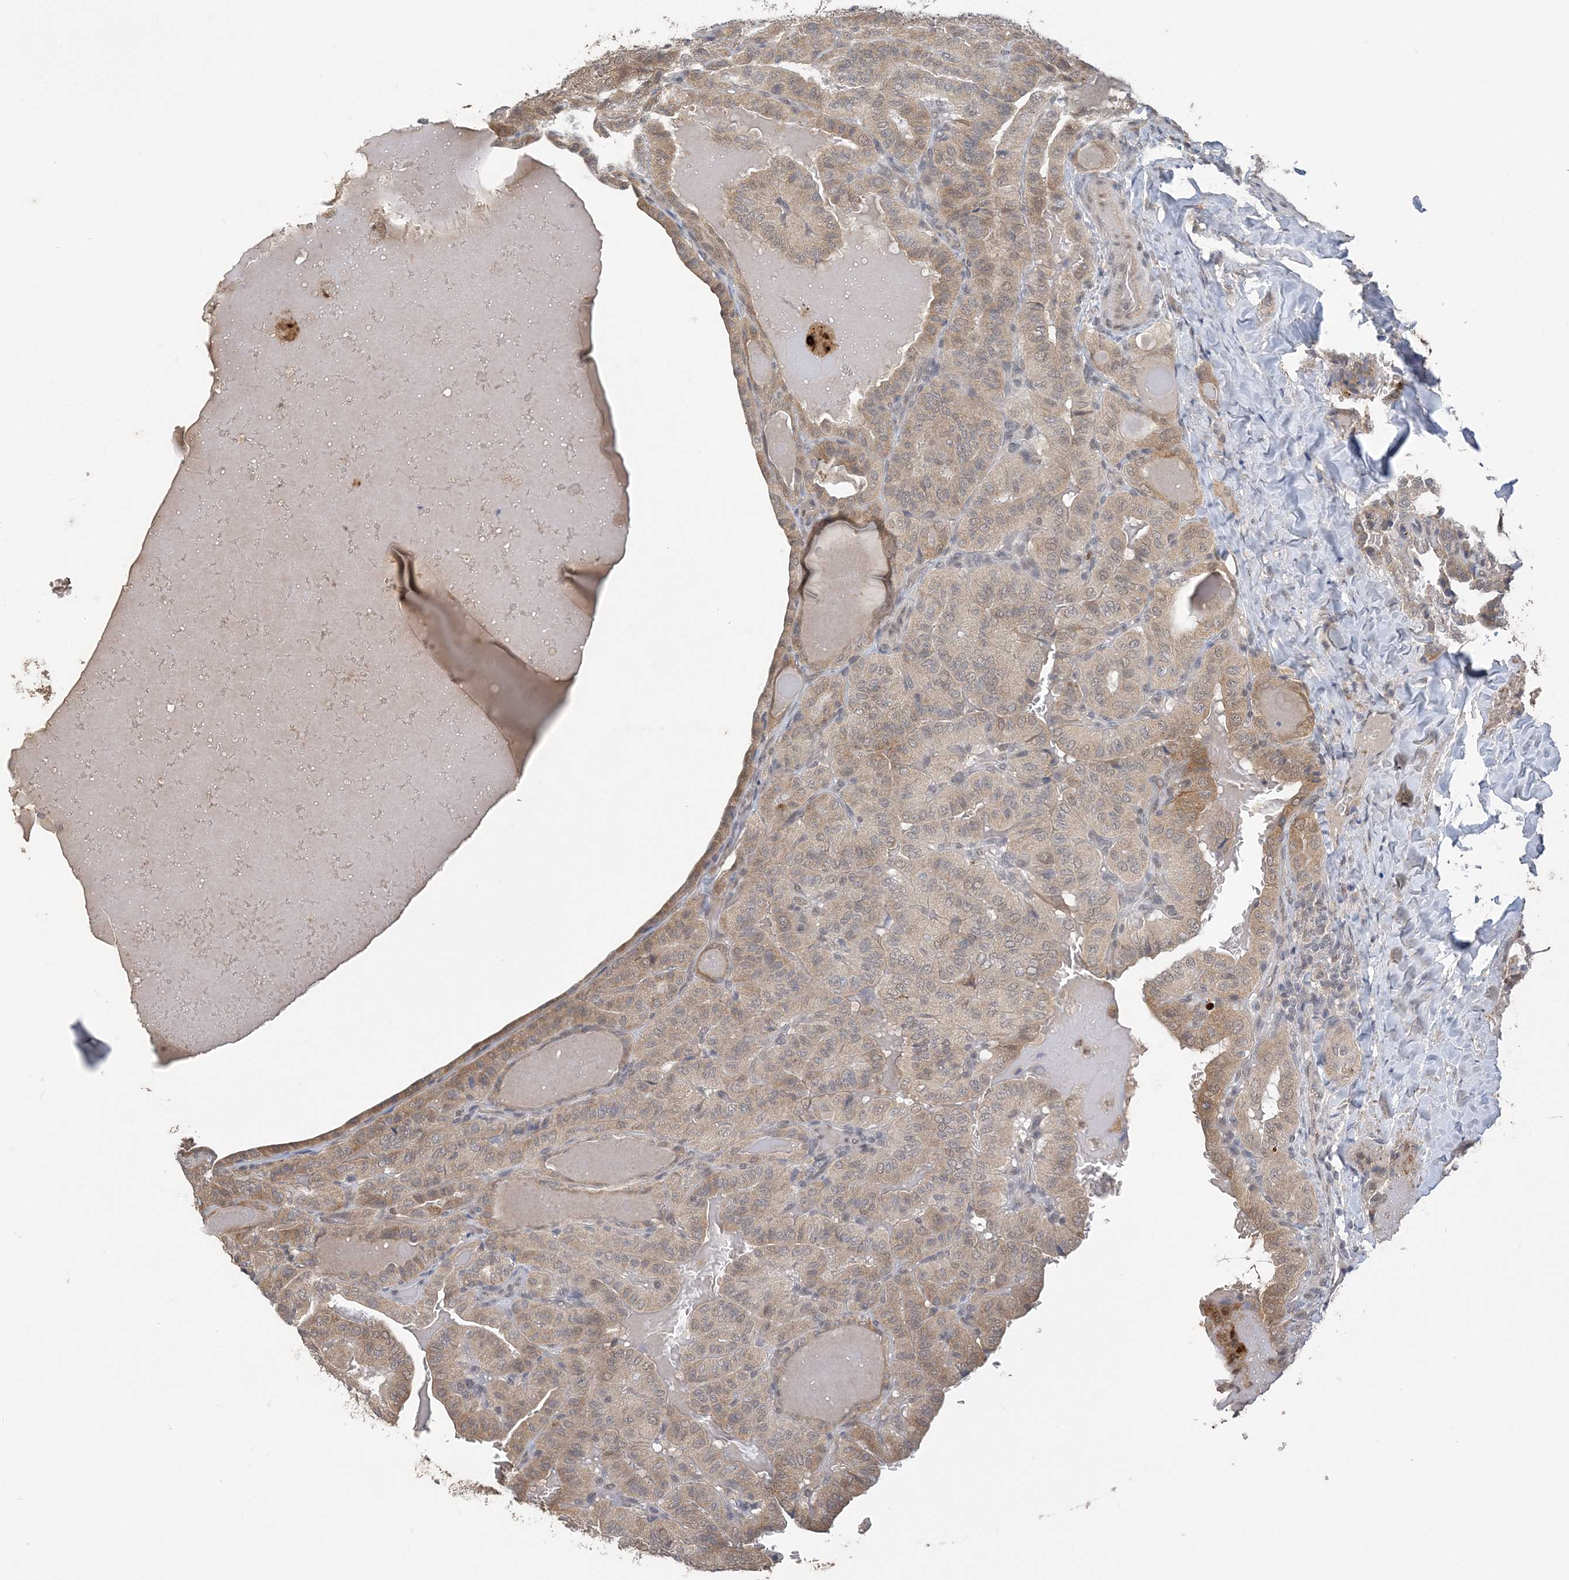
{"staining": {"intensity": "moderate", "quantity": "25%-75%", "location": "cytoplasmic/membranous"}, "tissue": "thyroid cancer", "cell_type": "Tumor cells", "image_type": "cancer", "snomed": [{"axis": "morphology", "description": "Papillary adenocarcinoma, NOS"}, {"axis": "topography", "description": "Thyroid gland"}], "caption": "Thyroid cancer stained for a protein shows moderate cytoplasmic/membranous positivity in tumor cells.", "gene": "ZBTB7A", "patient": {"sex": "male", "age": 77}}